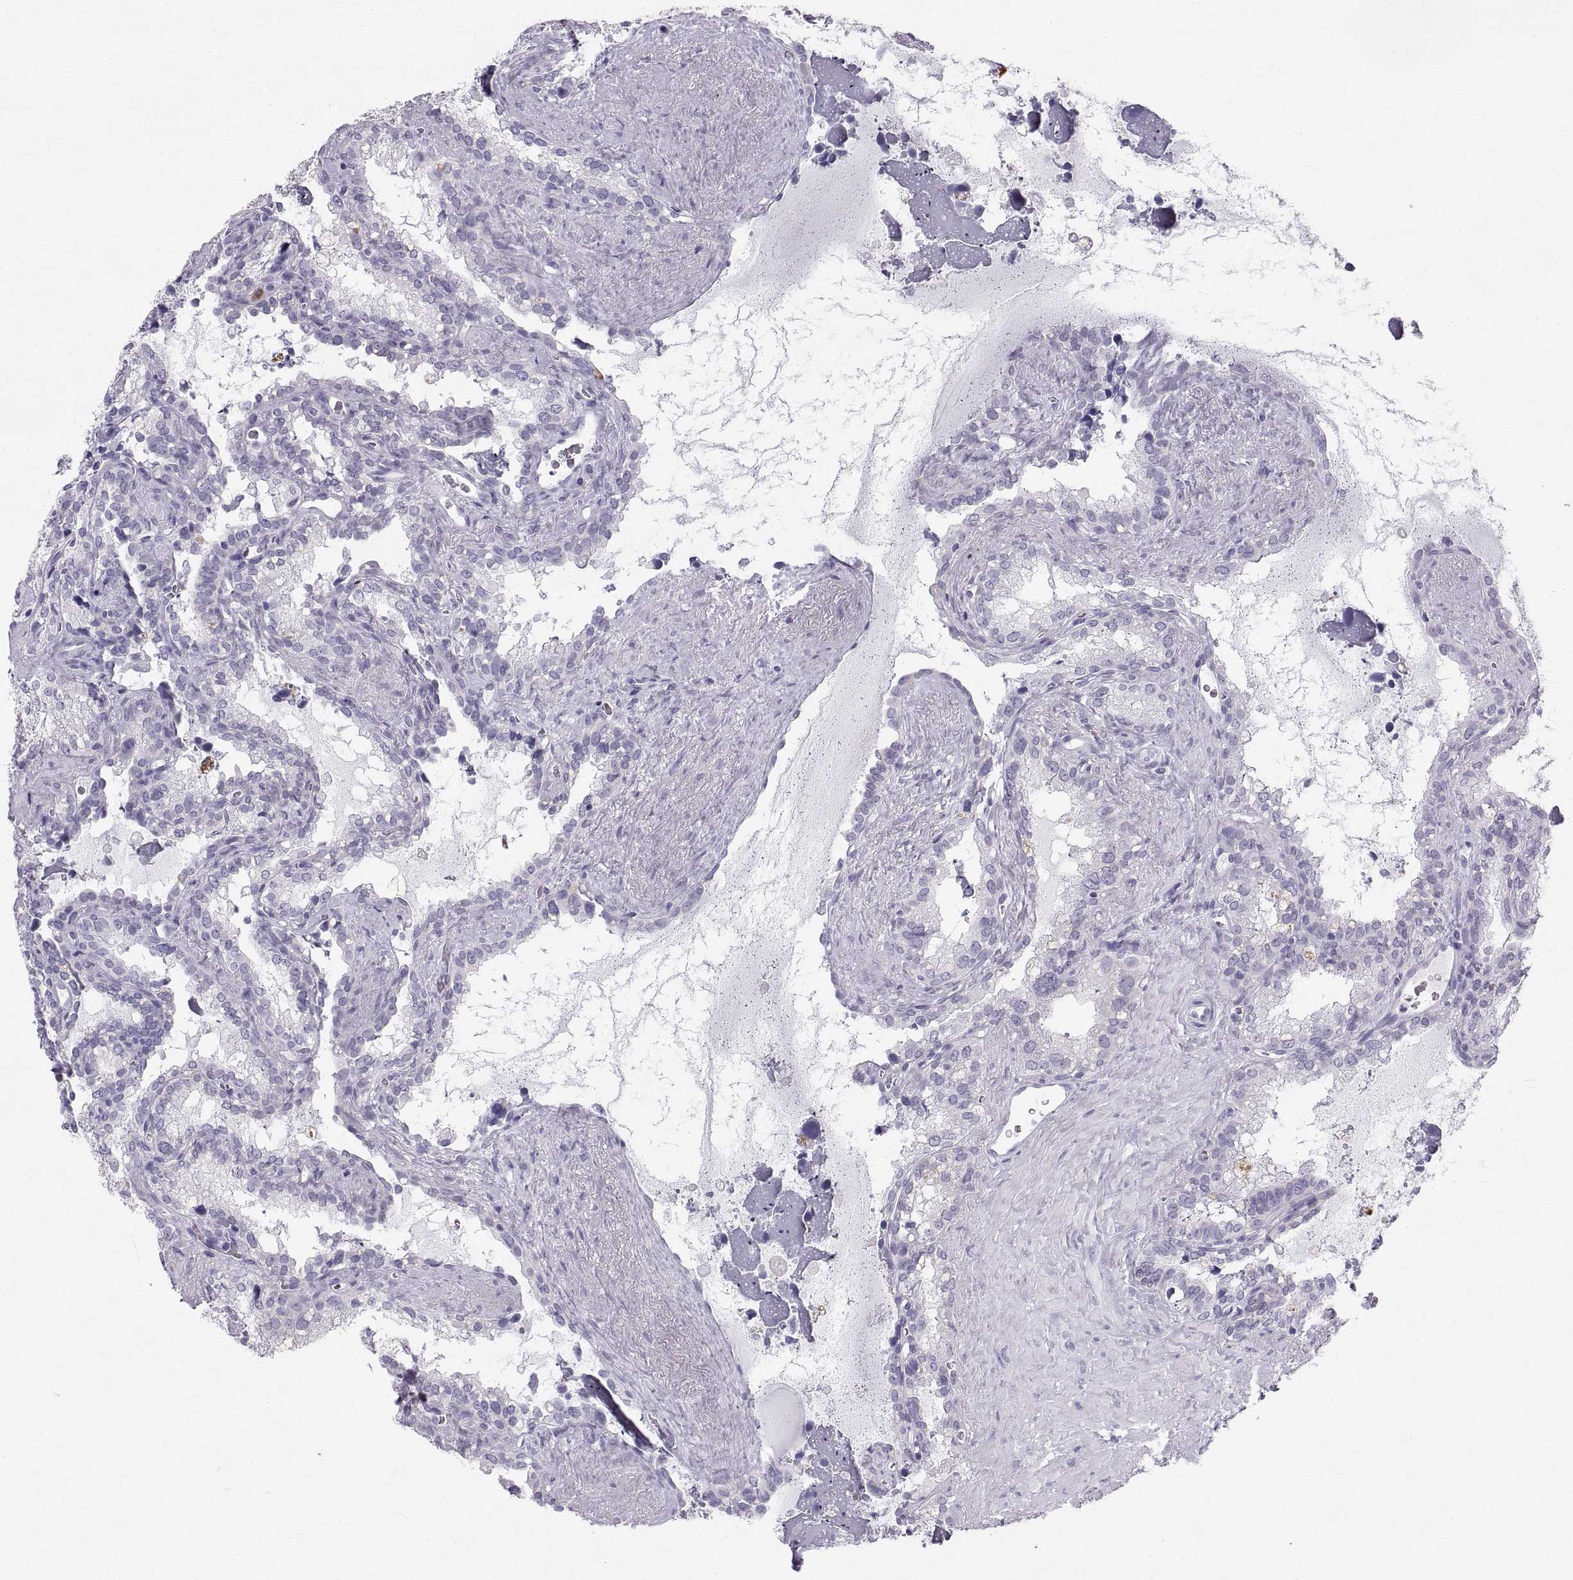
{"staining": {"intensity": "negative", "quantity": "none", "location": "none"}, "tissue": "seminal vesicle", "cell_type": "Glandular cells", "image_type": "normal", "snomed": [{"axis": "morphology", "description": "Normal tissue, NOS"}, {"axis": "topography", "description": "Seminal veicle"}], "caption": "This is an IHC photomicrograph of benign human seminal vesicle. There is no positivity in glandular cells.", "gene": "SLC22A6", "patient": {"sex": "male", "age": 71}}